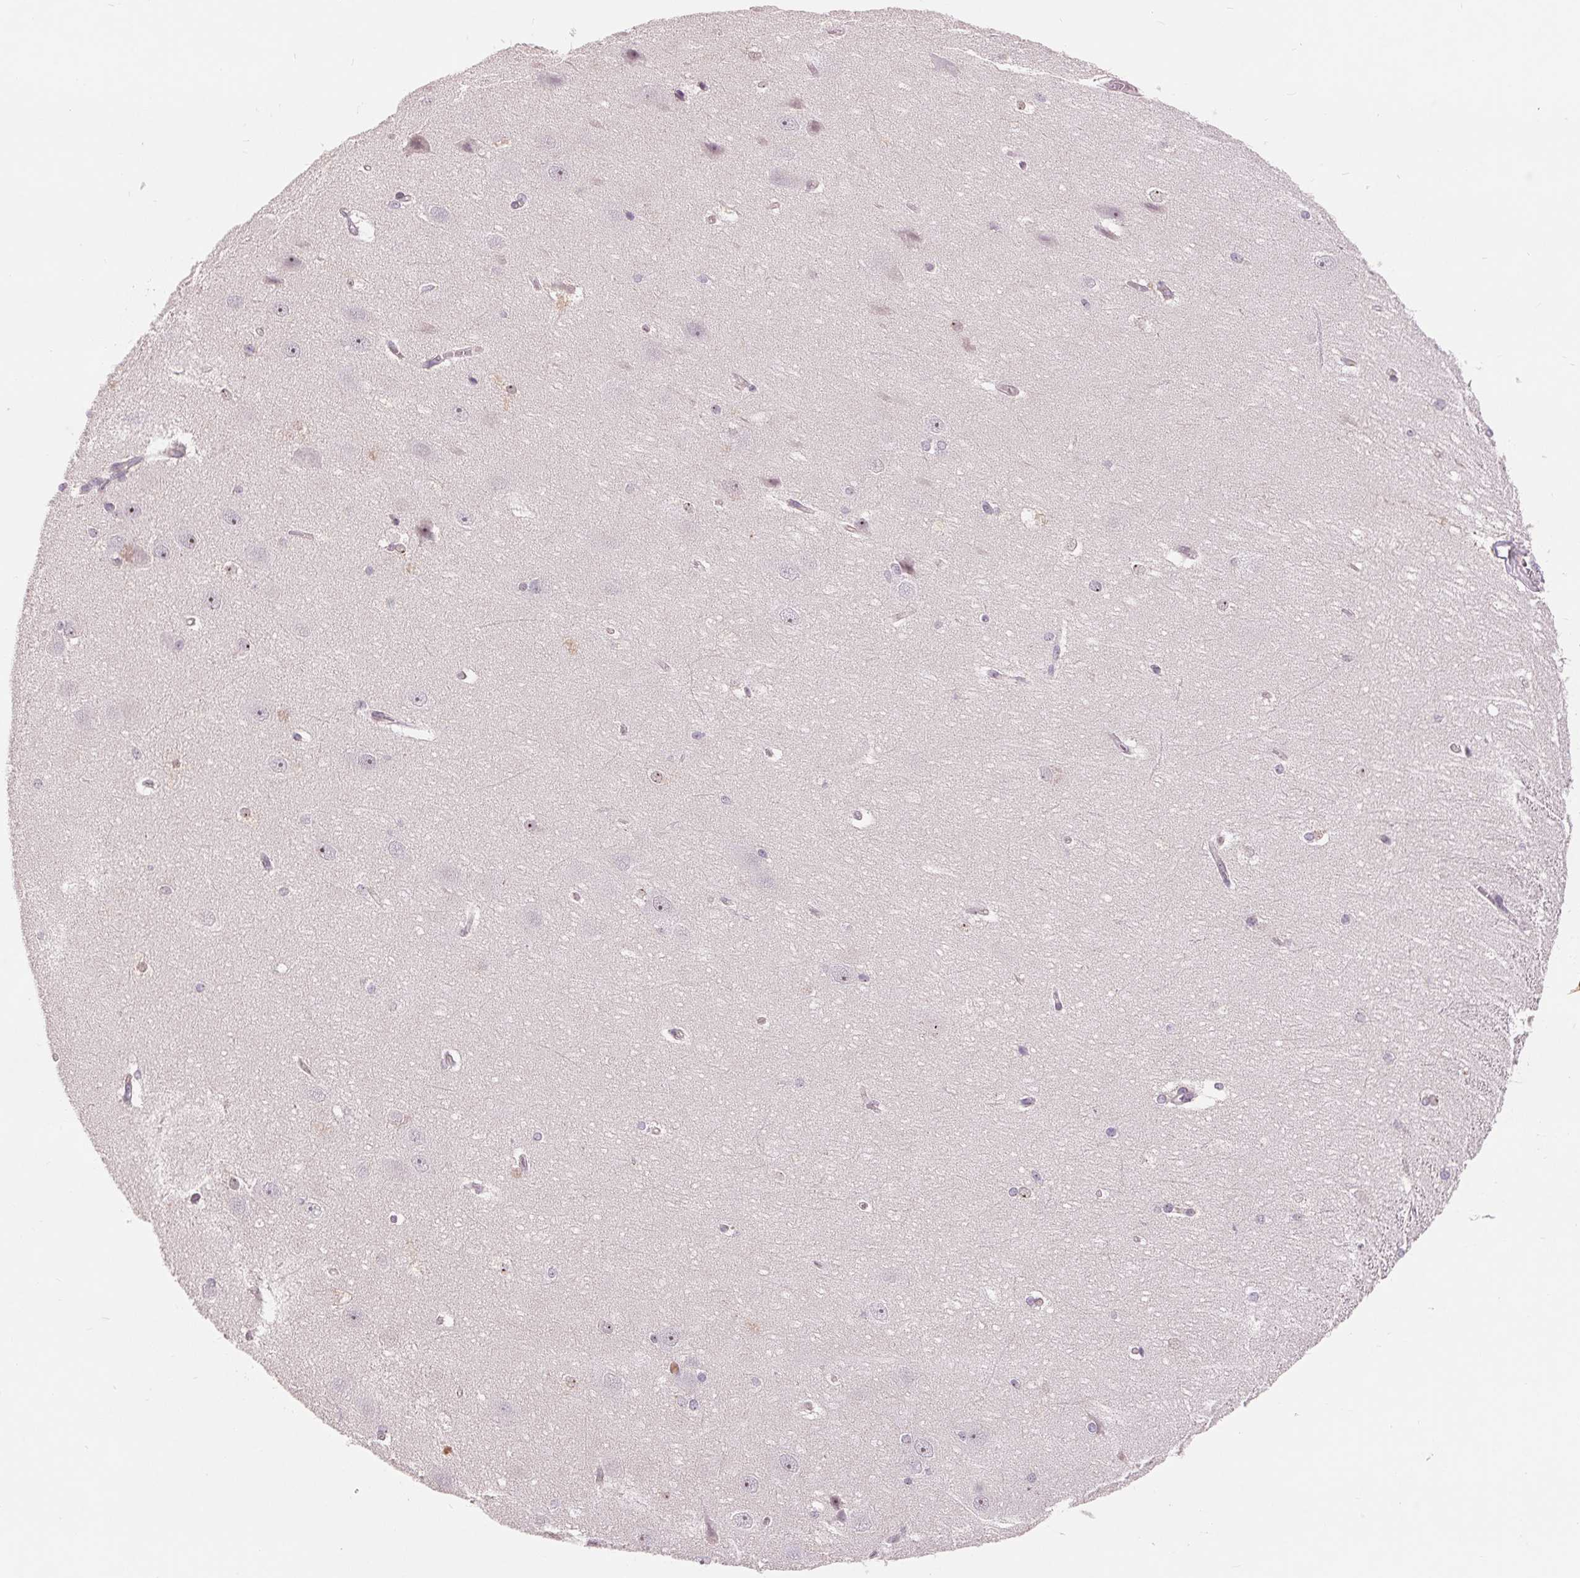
{"staining": {"intensity": "negative", "quantity": "none", "location": "none"}, "tissue": "hippocampus", "cell_type": "Glial cells", "image_type": "normal", "snomed": [{"axis": "morphology", "description": "Normal tissue, NOS"}, {"axis": "topography", "description": "Cerebral cortex"}, {"axis": "topography", "description": "Hippocampus"}], "caption": "The photomicrograph demonstrates no significant positivity in glial cells of hippocampus.", "gene": "RANBP3L", "patient": {"sex": "female", "age": 19}}